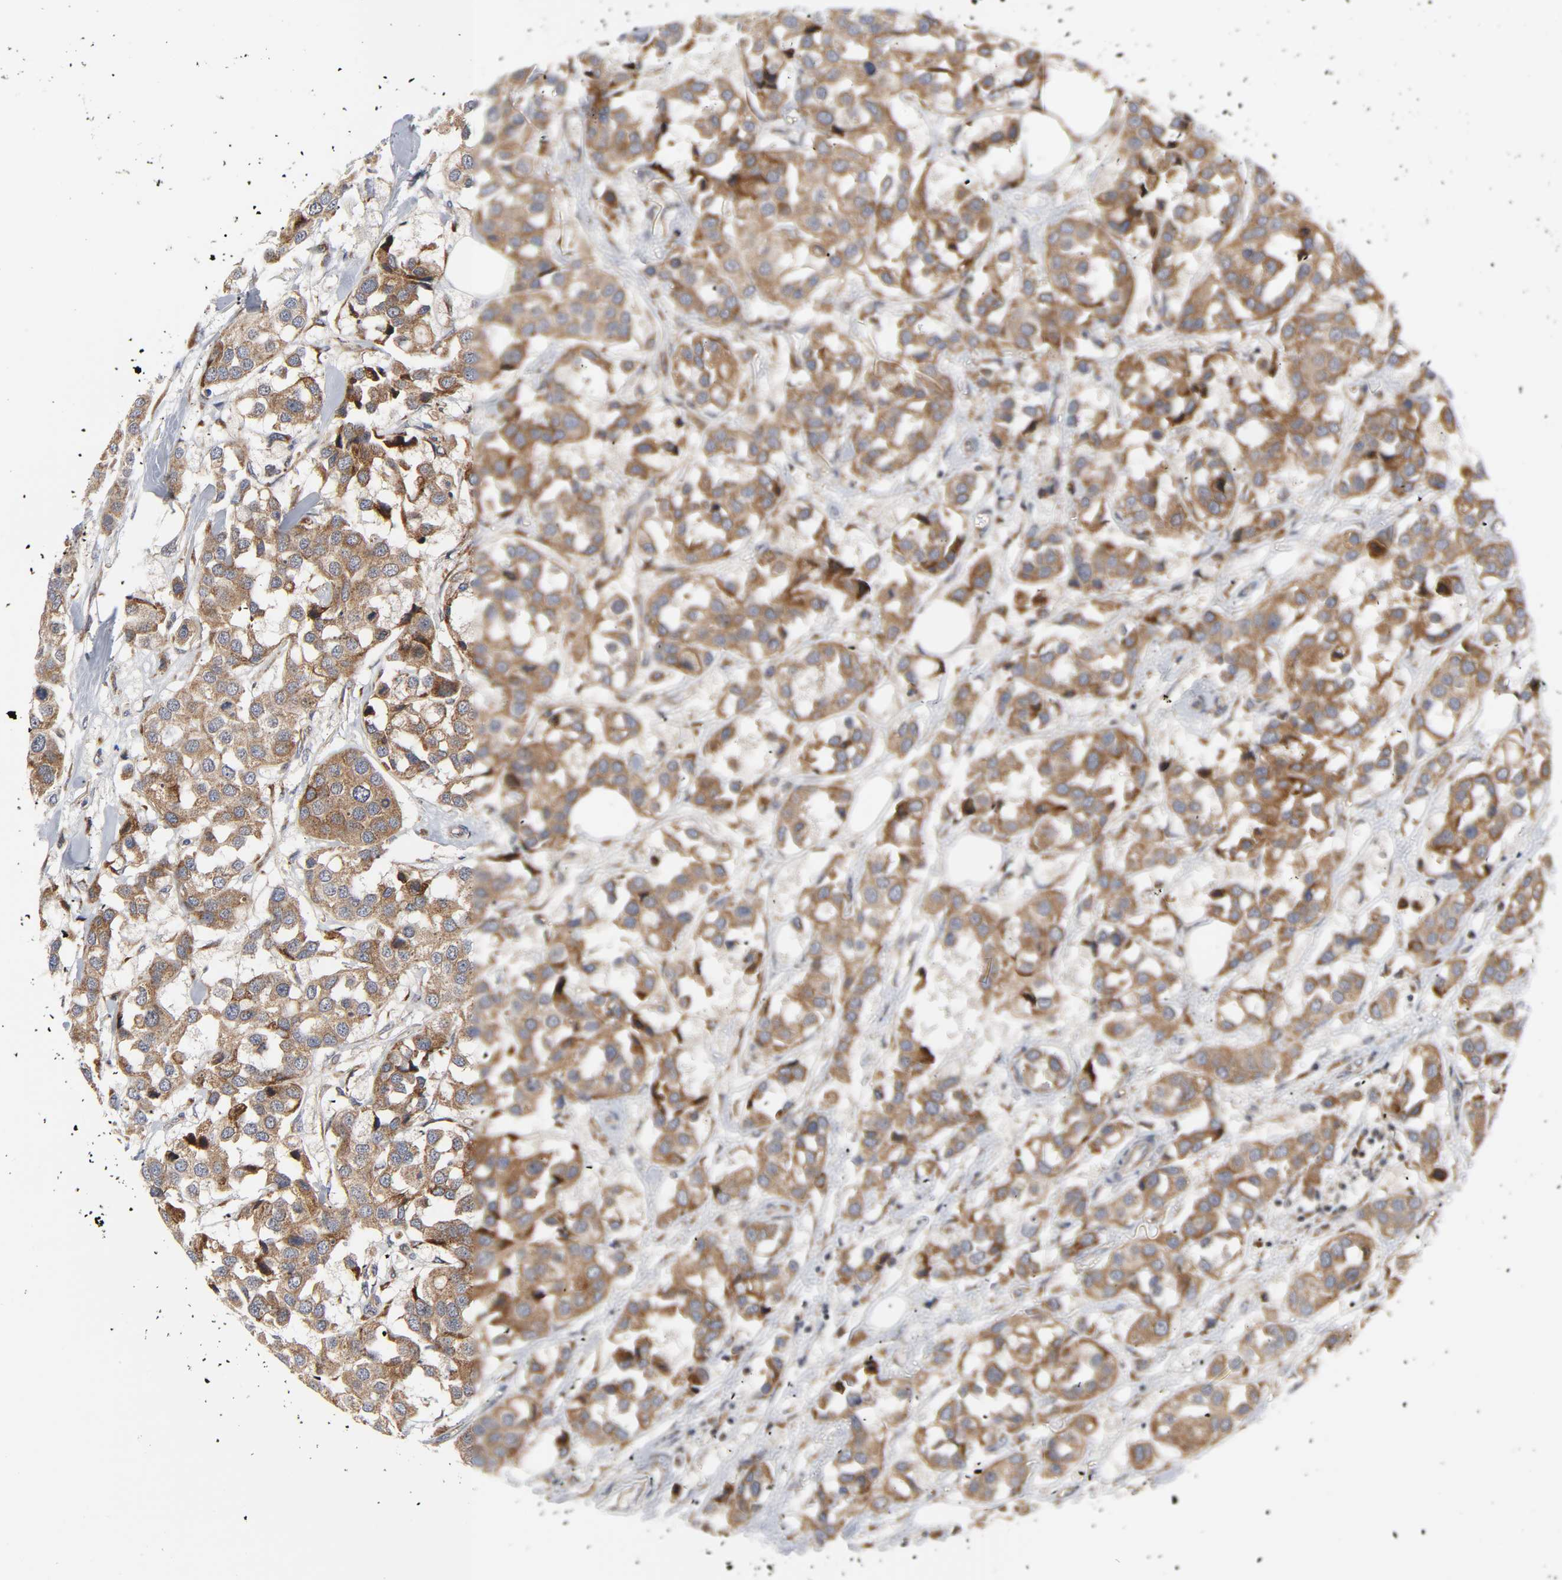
{"staining": {"intensity": "moderate", "quantity": ">75%", "location": "cytoplasmic/membranous"}, "tissue": "breast cancer", "cell_type": "Tumor cells", "image_type": "cancer", "snomed": [{"axis": "morphology", "description": "Duct carcinoma"}, {"axis": "topography", "description": "Breast"}], "caption": "Intraductal carcinoma (breast) was stained to show a protein in brown. There is medium levels of moderate cytoplasmic/membranous positivity in about >75% of tumor cells. (brown staining indicates protein expression, while blue staining denotes nuclei).", "gene": "BAX", "patient": {"sex": "female", "age": 80}}